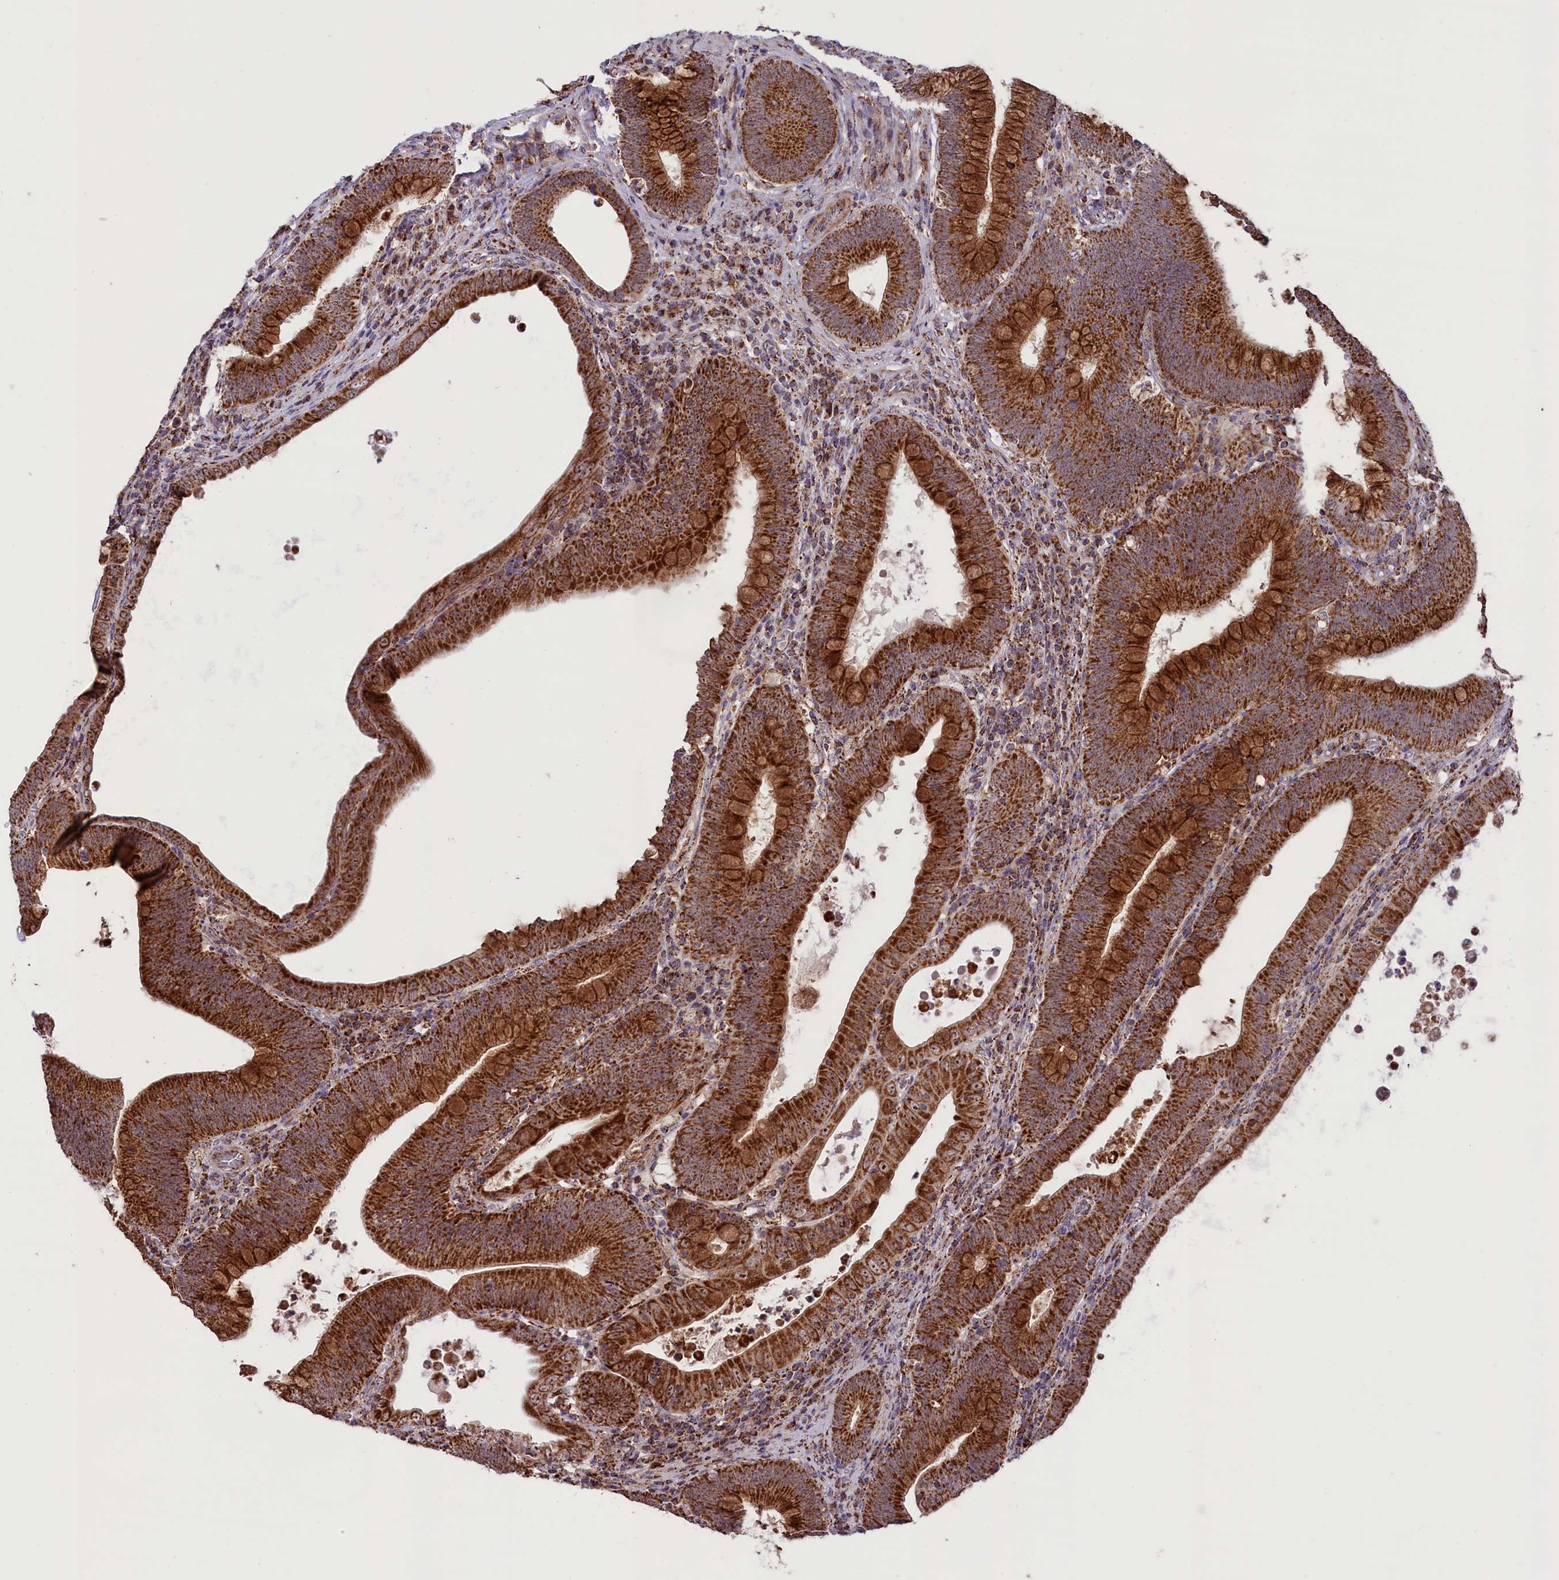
{"staining": {"intensity": "strong", "quantity": ">75%", "location": "cytoplasmic/membranous"}, "tissue": "colorectal cancer", "cell_type": "Tumor cells", "image_type": "cancer", "snomed": [{"axis": "morphology", "description": "Normal tissue, NOS"}, {"axis": "topography", "description": "Colon"}], "caption": "A histopathology image of human colorectal cancer stained for a protein displays strong cytoplasmic/membranous brown staining in tumor cells. The staining is performed using DAB brown chromogen to label protein expression. The nuclei are counter-stained blue using hematoxylin.", "gene": "GLRX5", "patient": {"sex": "female", "age": 82}}